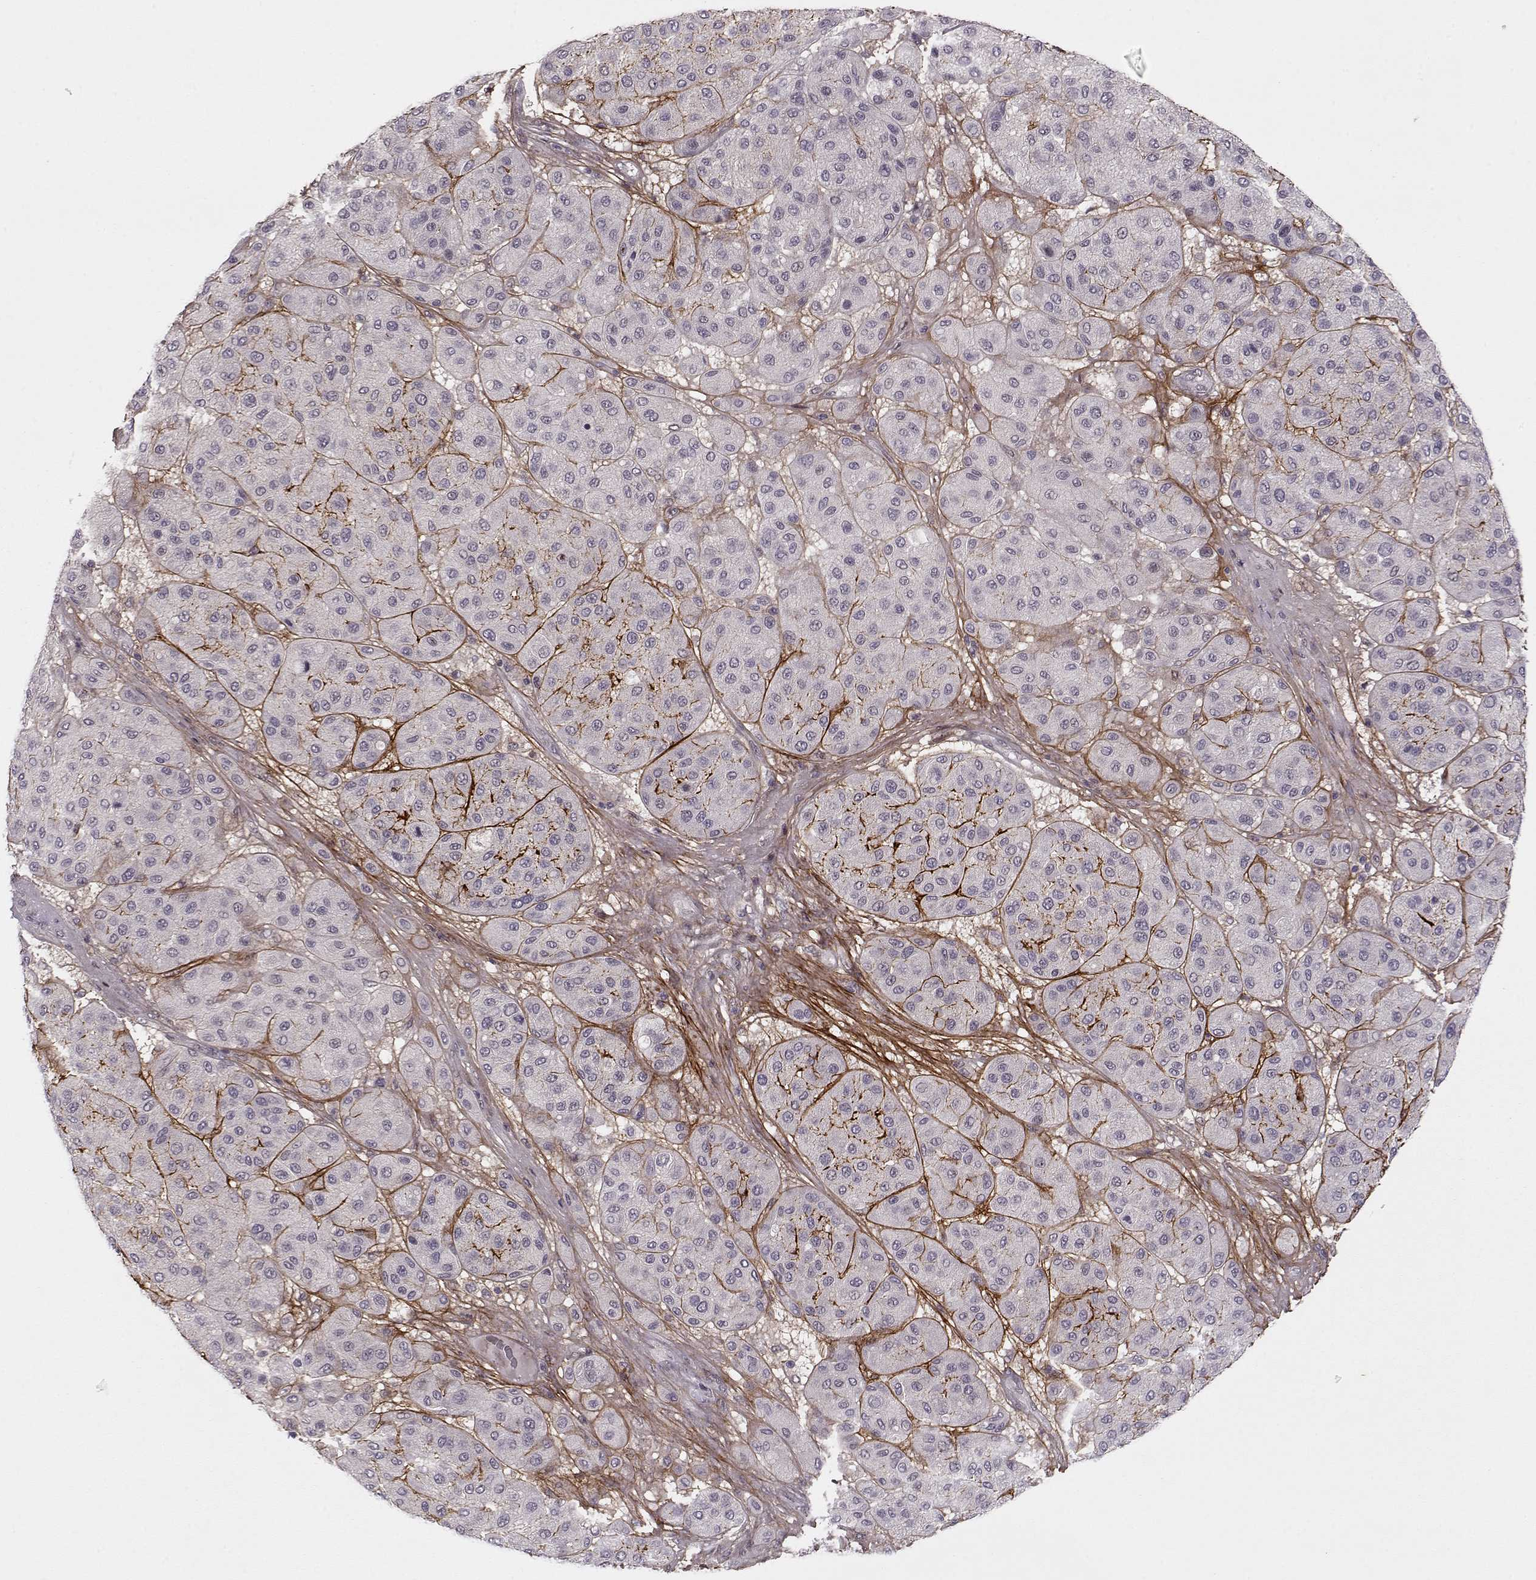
{"staining": {"intensity": "strong", "quantity": "<25%", "location": "cytoplasmic/membranous"}, "tissue": "melanoma", "cell_type": "Tumor cells", "image_type": "cancer", "snomed": [{"axis": "morphology", "description": "Malignant melanoma, Metastatic site"}, {"axis": "topography", "description": "Smooth muscle"}], "caption": "Immunohistochemistry staining of malignant melanoma (metastatic site), which exhibits medium levels of strong cytoplasmic/membranous expression in about <25% of tumor cells indicating strong cytoplasmic/membranous protein staining. The staining was performed using DAB (3,3'-diaminobenzidine) (brown) for protein detection and nuclei were counterstained in hematoxylin (blue).", "gene": "DENND4B", "patient": {"sex": "male", "age": 41}}